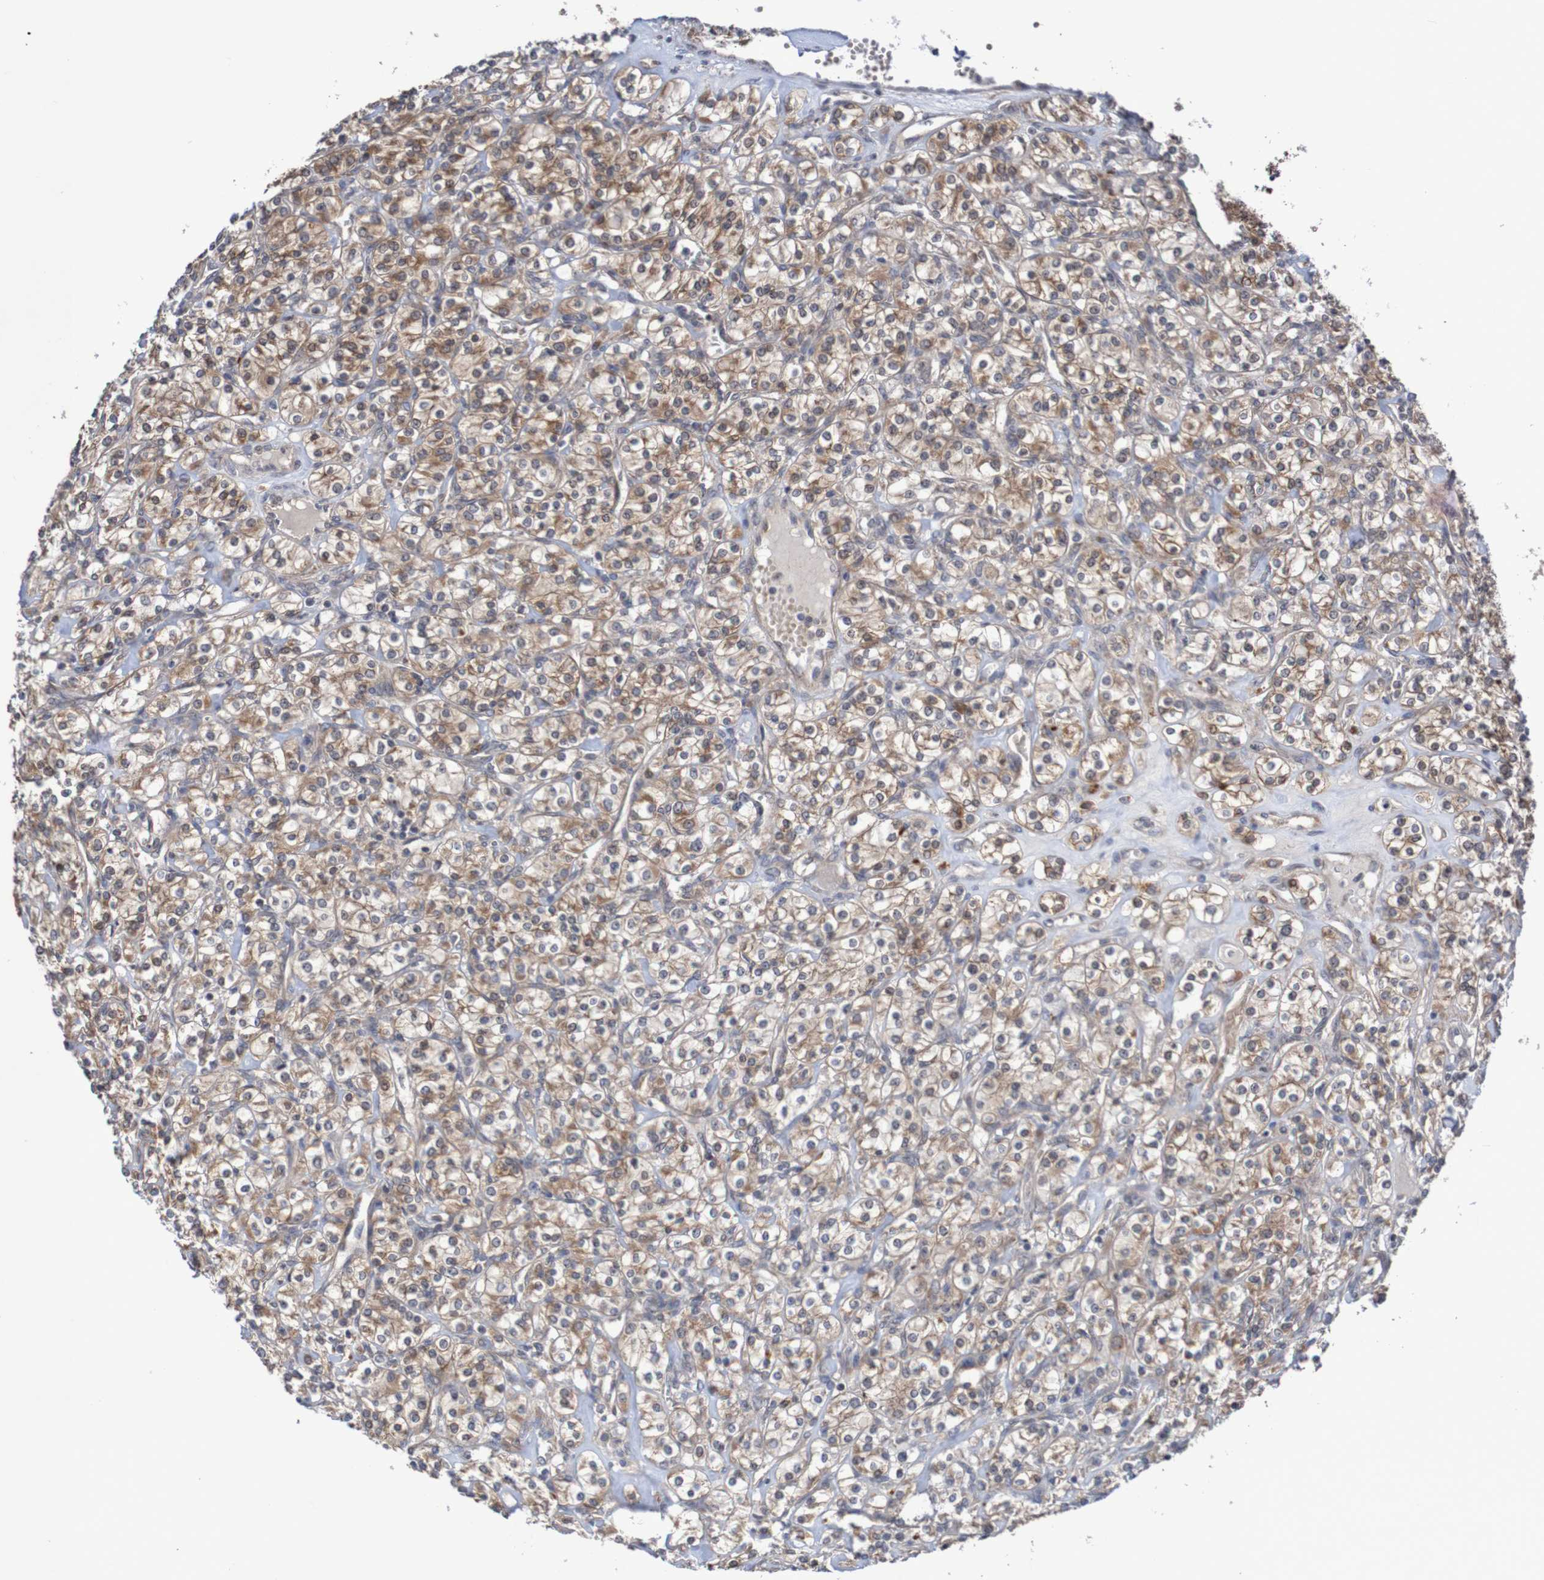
{"staining": {"intensity": "moderate", "quantity": ">75%", "location": "cytoplasmic/membranous"}, "tissue": "renal cancer", "cell_type": "Tumor cells", "image_type": "cancer", "snomed": [{"axis": "morphology", "description": "Adenocarcinoma, NOS"}, {"axis": "topography", "description": "Kidney"}], "caption": "Human renal cancer stained with a brown dye exhibits moderate cytoplasmic/membranous positive positivity in about >75% of tumor cells.", "gene": "PHPT1", "patient": {"sex": "male", "age": 77}}